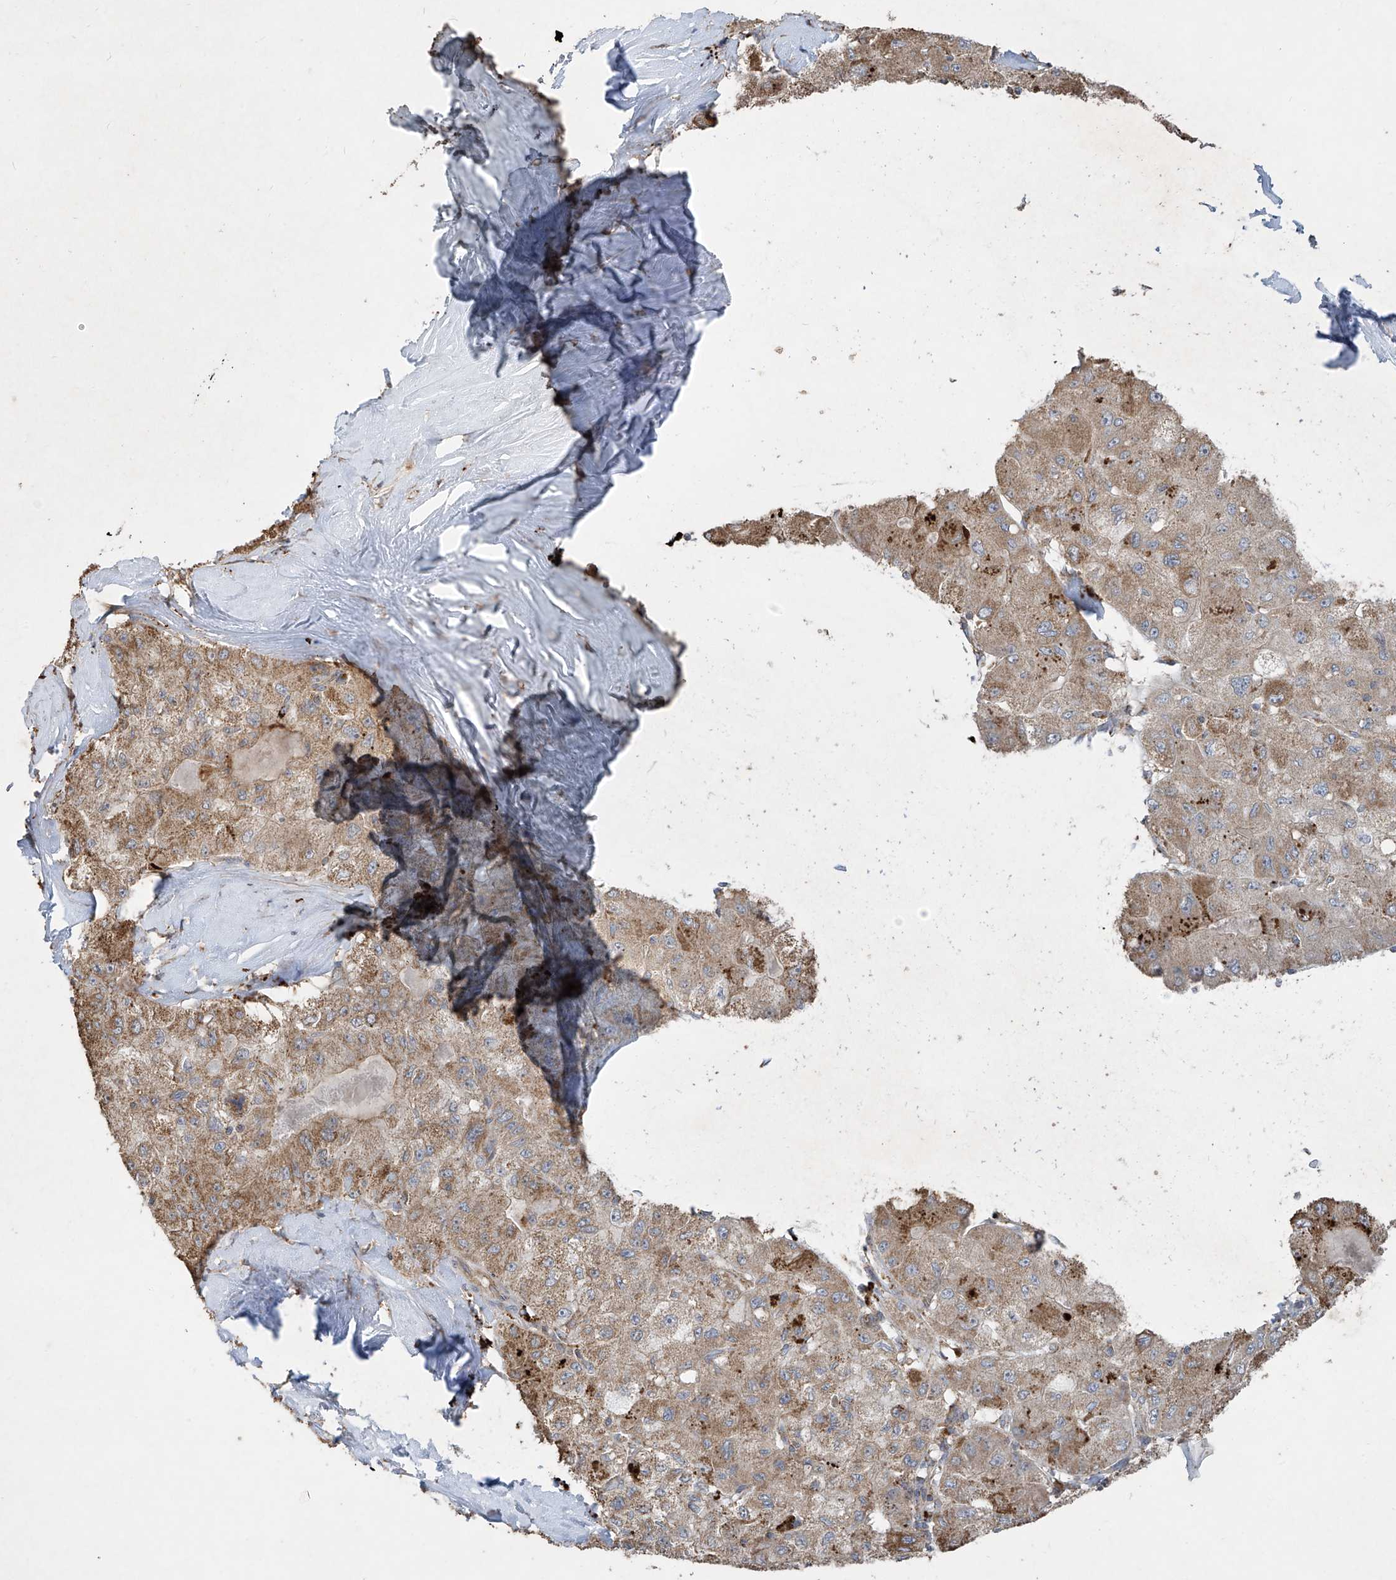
{"staining": {"intensity": "moderate", "quantity": ">75%", "location": "cytoplasmic/membranous"}, "tissue": "liver cancer", "cell_type": "Tumor cells", "image_type": "cancer", "snomed": [{"axis": "morphology", "description": "Carcinoma, Hepatocellular, NOS"}, {"axis": "topography", "description": "Liver"}], "caption": "Immunohistochemistry (IHC) micrograph of liver hepatocellular carcinoma stained for a protein (brown), which reveals medium levels of moderate cytoplasmic/membranous staining in about >75% of tumor cells.", "gene": "UQCC1", "patient": {"sex": "male", "age": 80}}